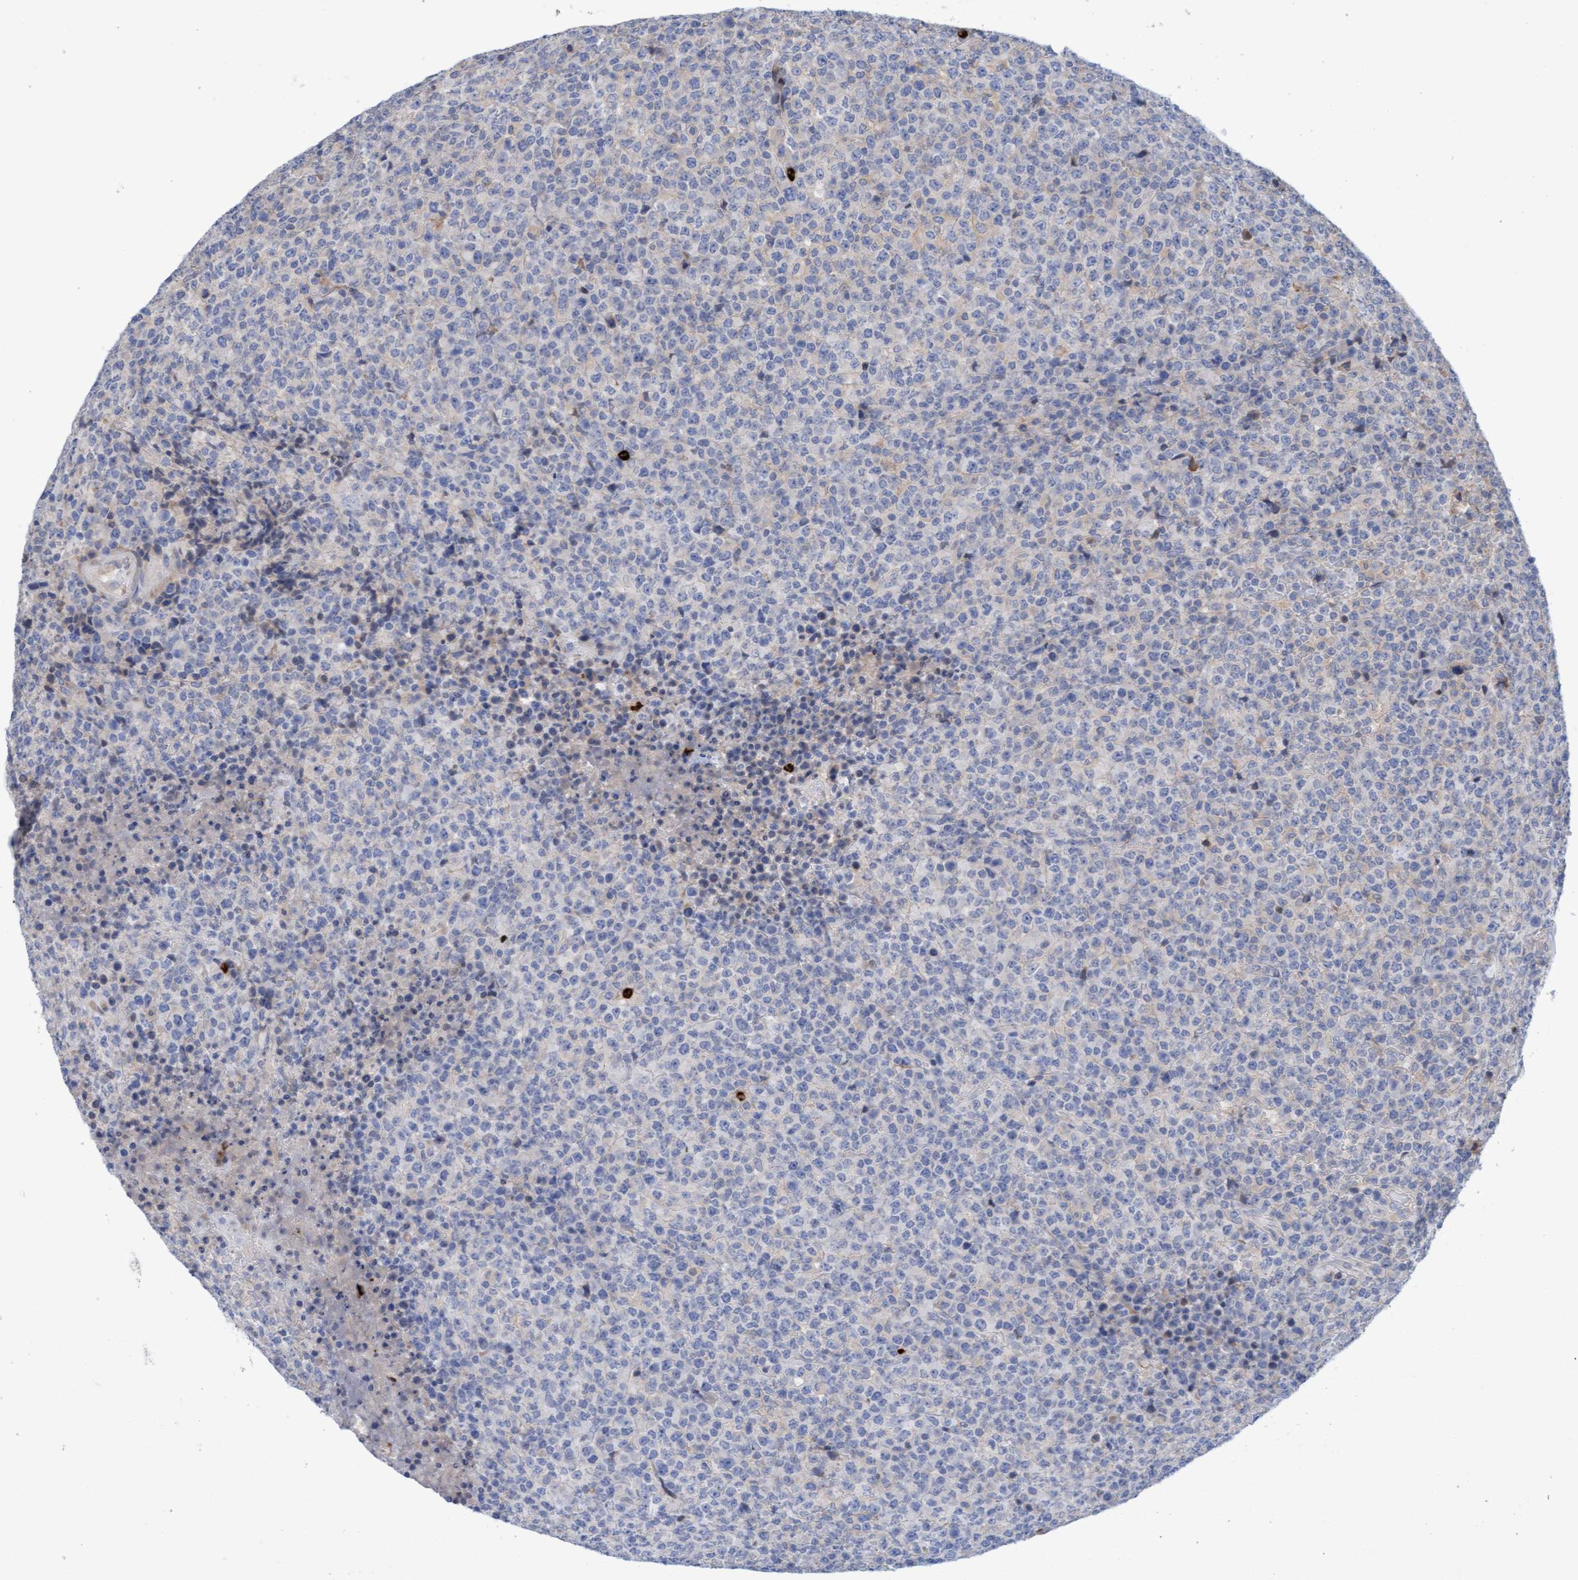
{"staining": {"intensity": "negative", "quantity": "none", "location": "none"}, "tissue": "lymphoma", "cell_type": "Tumor cells", "image_type": "cancer", "snomed": [{"axis": "morphology", "description": "Malignant lymphoma, non-Hodgkin's type, High grade"}, {"axis": "topography", "description": "Lymph node"}], "caption": "Immunohistochemical staining of human malignant lymphoma, non-Hodgkin's type (high-grade) shows no significant staining in tumor cells.", "gene": "MMP8", "patient": {"sex": "male", "age": 13}}